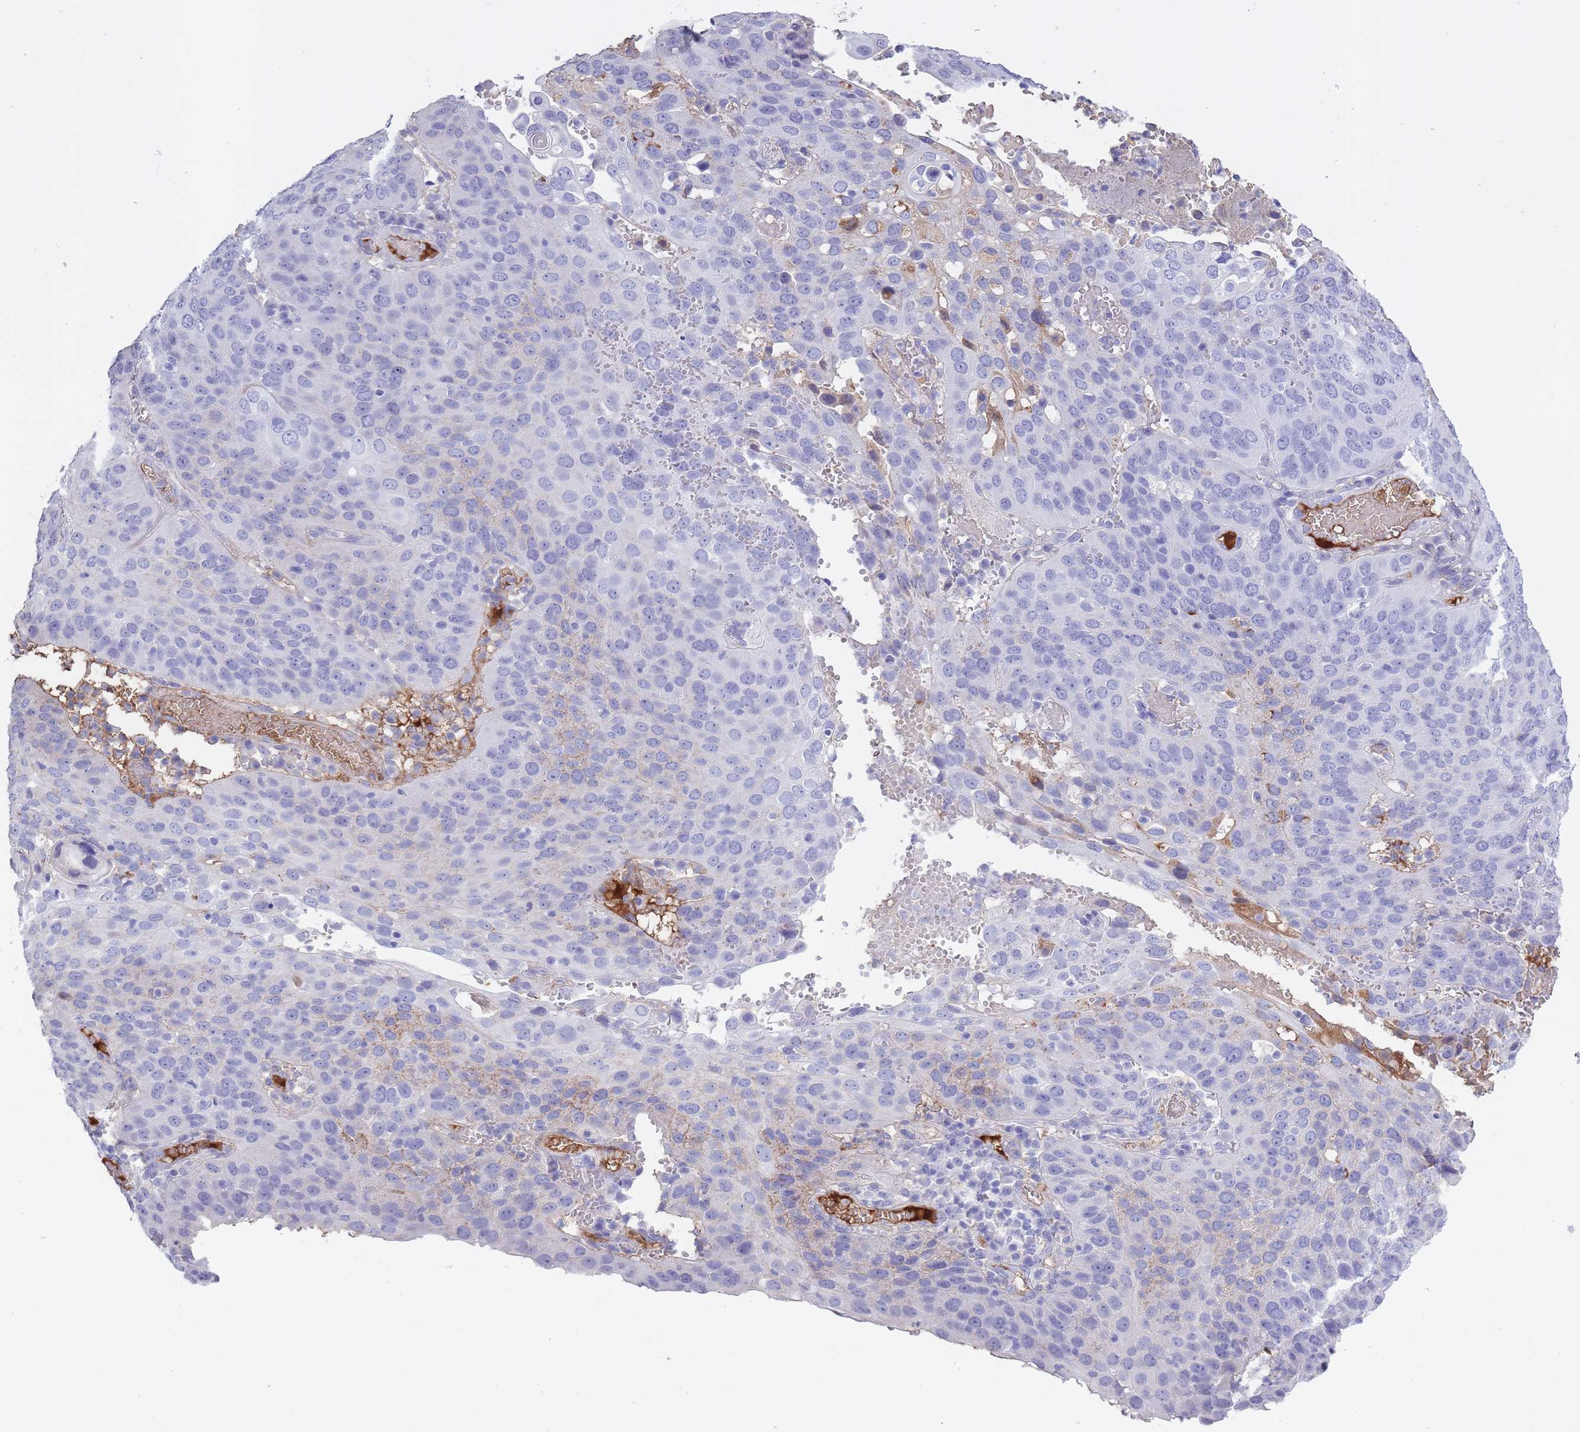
{"staining": {"intensity": "negative", "quantity": "none", "location": "none"}, "tissue": "cervical cancer", "cell_type": "Tumor cells", "image_type": "cancer", "snomed": [{"axis": "morphology", "description": "Squamous cell carcinoma, NOS"}, {"axis": "topography", "description": "Cervix"}], "caption": "A high-resolution micrograph shows immunohistochemistry (IHC) staining of cervical cancer (squamous cell carcinoma), which shows no significant expression in tumor cells.", "gene": "AP3S2", "patient": {"sex": "female", "age": 36}}